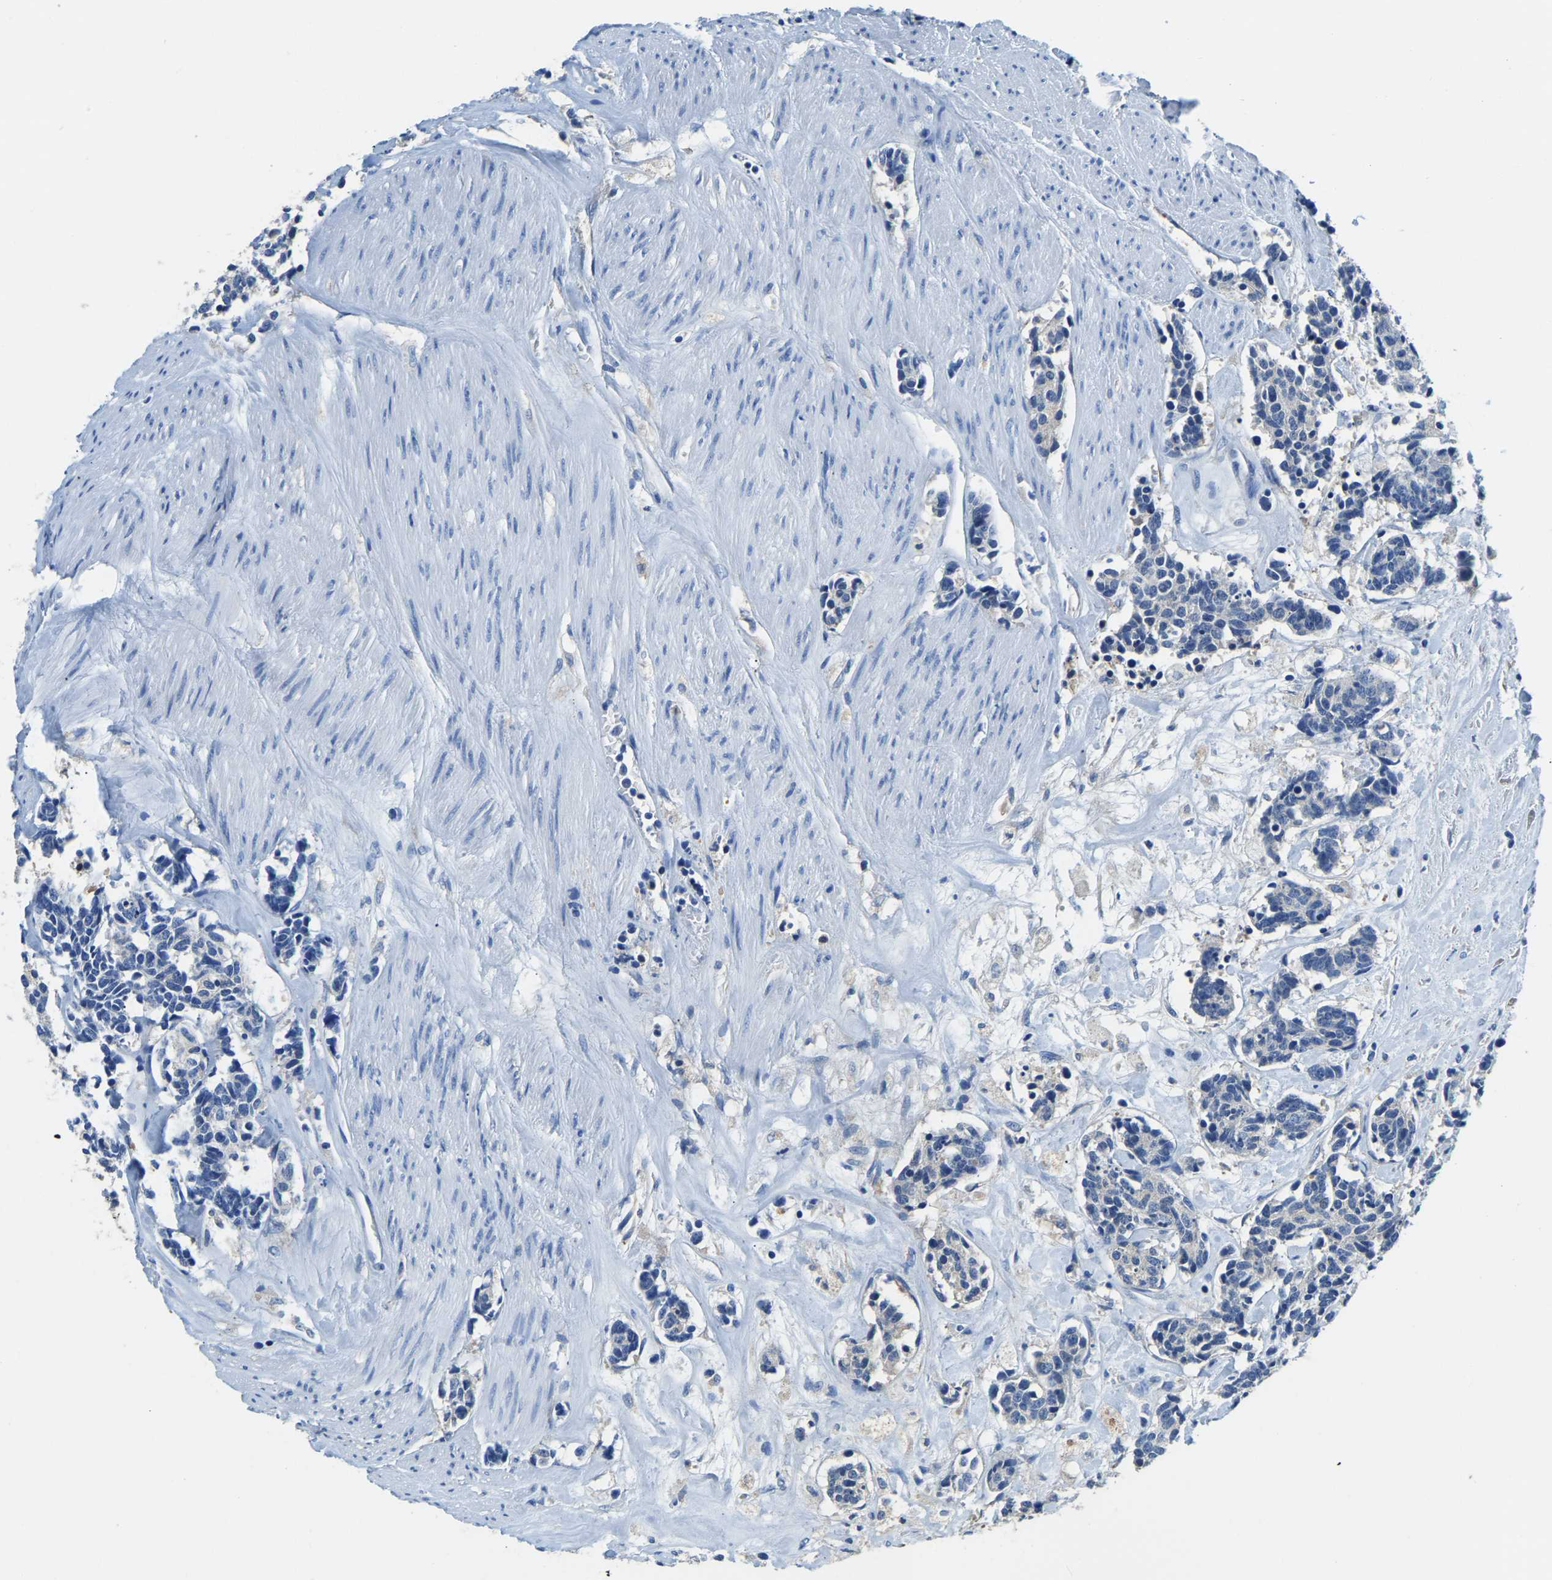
{"staining": {"intensity": "negative", "quantity": "none", "location": "none"}, "tissue": "carcinoid", "cell_type": "Tumor cells", "image_type": "cancer", "snomed": [{"axis": "morphology", "description": "Carcinoma, NOS"}, {"axis": "morphology", "description": "Carcinoid, malignant, NOS"}, {"axis": "topography", "description": "Urinary bladder"}], "caption": "The IHC histopathology image has no significant staining in tumor cells of carcinoma tissue.", "gene": "ZDHHC13", "patient": {"sex": "male", "age": 57}}